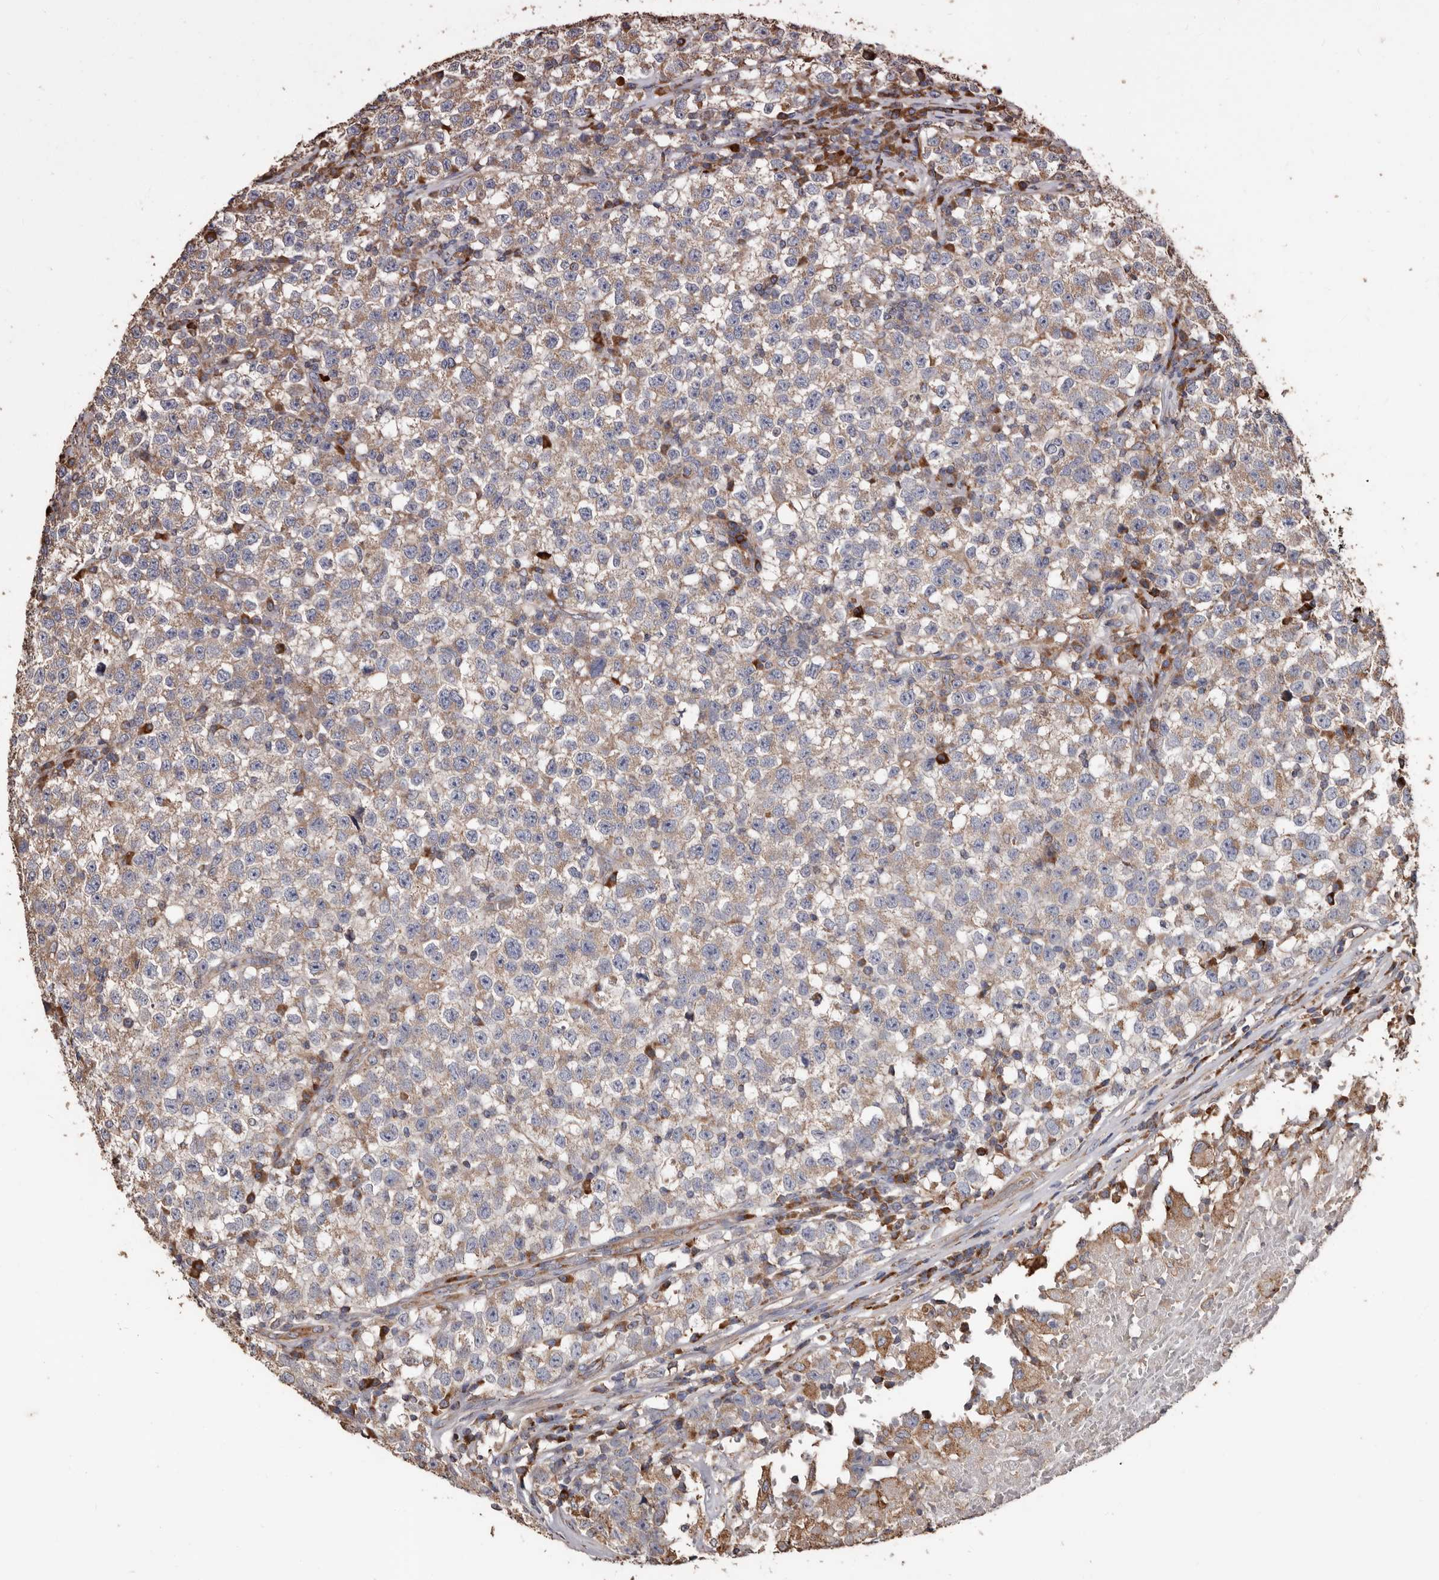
{"staining": {"intensity": "weak", "quantity": "25%-75%", "location": "cytoplasmic/membranous"}, "tissue": "testis cancer", "cell_type": "Tumor cells", "image_type": "cancer", "snomed": [{"axis": "morphology", "description": "Seminoma, NOS"}, {"axis": "topography", "description": "Testis"}], "caption": "Immunohistochemistry of human seminoma (testis) demonstrates low levels of weak cytoplasmic/membranous positivity in about 25%-75% of tumor cells. (DAB (3,3'-diaminobenzidine) = brown stain, brightfield microscopy at high magnification).", "gene": "OSGIN2", "patient": {"sex": "male", "age": 22}}